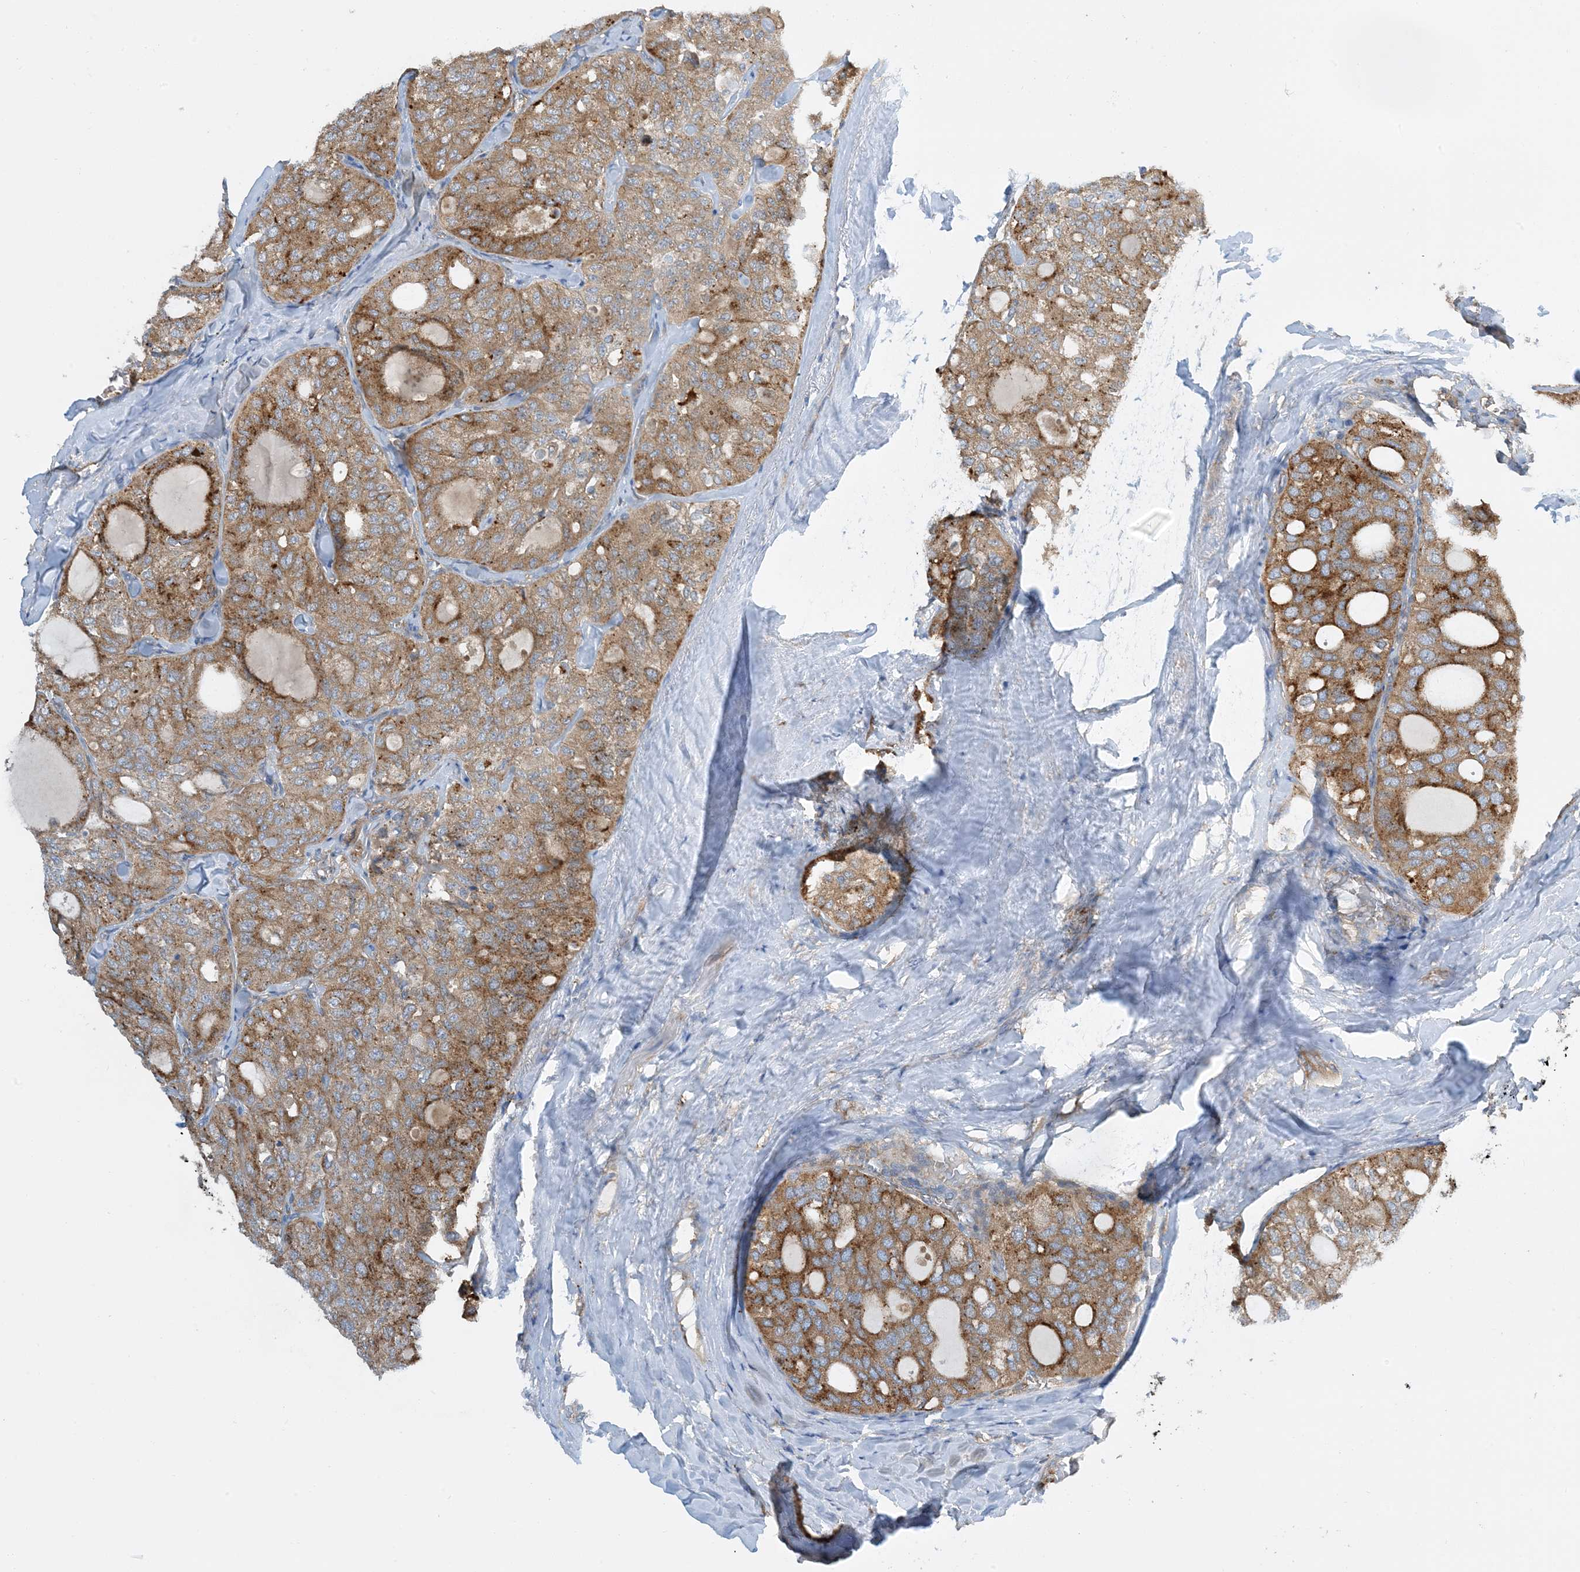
{"staining": {"intensity": "moderate", "quantity": ">75%", "location": "cytoplasmic/membranous"}, "tissue": "thyroid cancer", "cell_type": "Tumor cells", "image_type": "cancer", "snomed": [{"axis": "morphology", "description": "Follicular adenoma carcinoma, NOS"}, {"axis": "topography", "description": "Thyroid gland"}], "caption": "There is medium levels of moderate cytoplasmic/membranous positivity in tumor cells of thyroid cancer (follicular adenoma carcinoma), as demonstrated by immunohistochemical staining (brown color).", "gene": "SIDT1", "patient": {"sex": "male", "age": 75}}